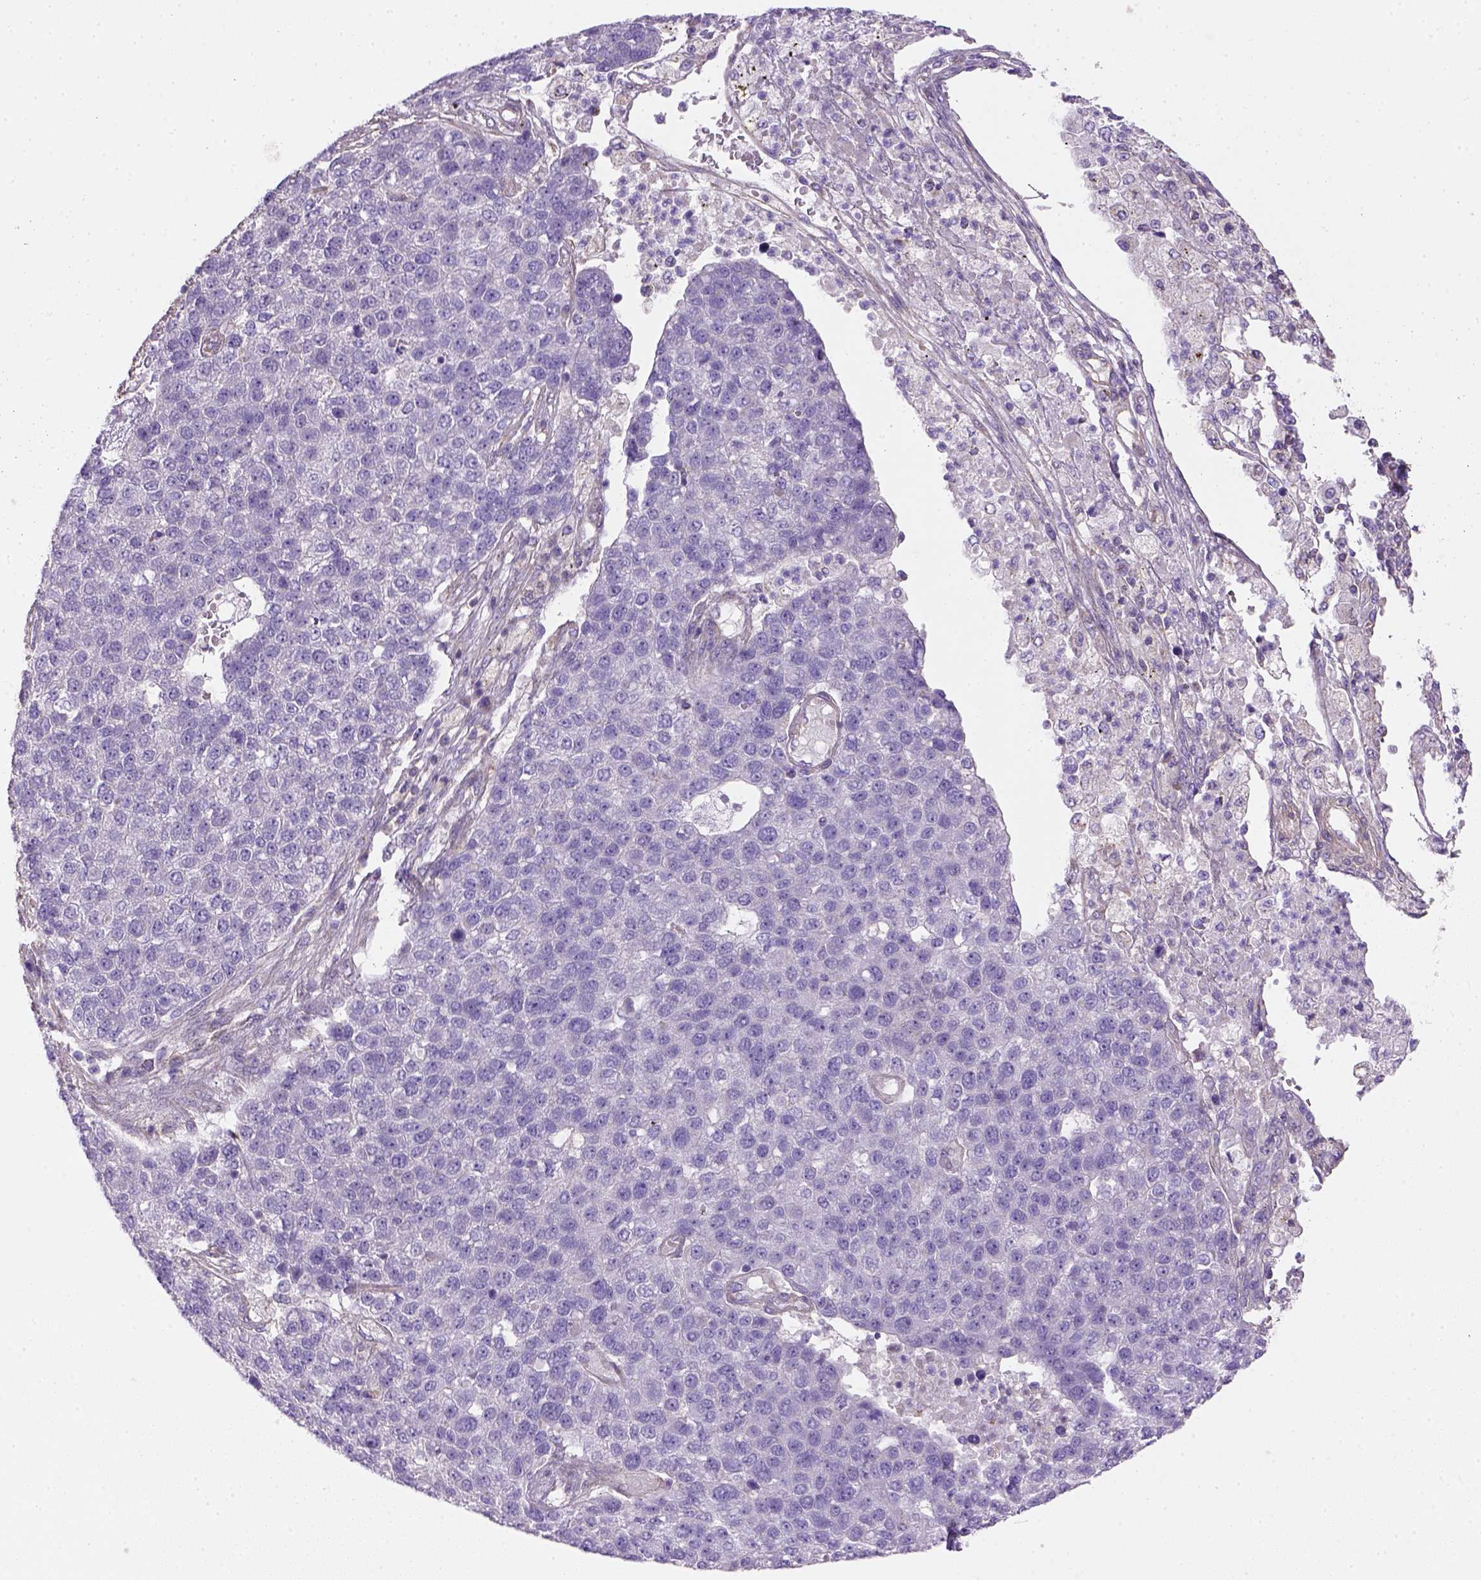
{"staining": {"intensity": "negative", "quantity": "none", "location": "none"}, "tissue": "pancreatic cancer", "cell_type": "Tumor cells", "image_type": "cancer", "snomed": [{"axis": "morphology", "description": "Adenocarcinoma, NOS"}, {"axis": "topography", "description": "Pancreas"}], "caption": "Pancreatic cancer (adenocarcinoma) stained for a protein using immunohistochemistry (IHC) reveals no expression tumor cells.", "gene": "HTRA1", "patient": {"sex": "female", "age": 61}}